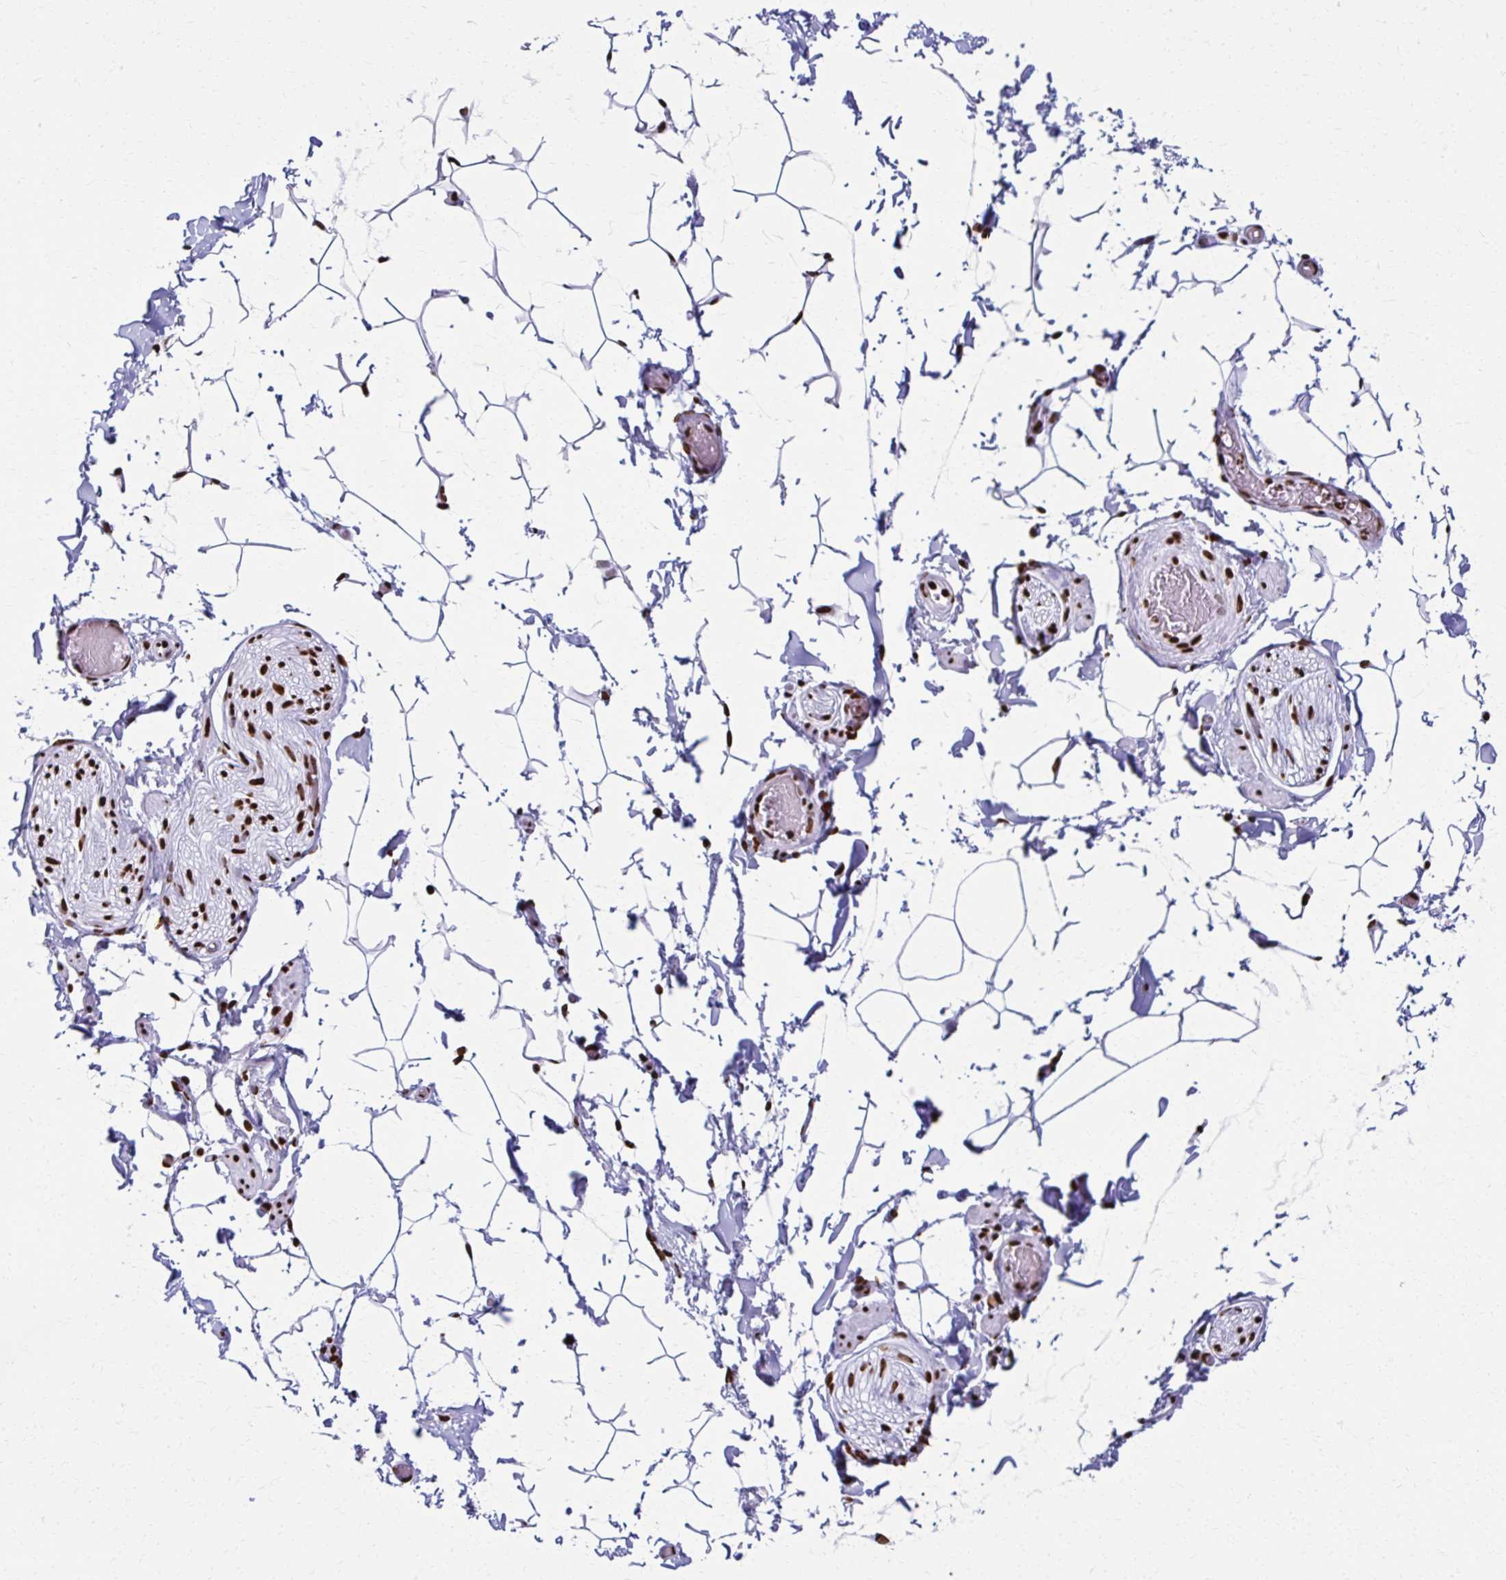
{"staining": {"intensity": "moderate", "quantity": "<25%", "location": "nuclear"}, "tissue": "adipose tissue", "cell_type": "Adipocytes", "image_type": "normal", "snomed": [{"axis": "morphology", "description": "Normal tissue, NOS"}, {"axis": "topography", "description": "Epididymis"}, {"axis": "topography", "description": "Peripheral nerve tissue"}], "caption": "Immunohistochemical staining of unremarkable adipose tissue shows low levels of moderate nuclear staining in approximately <25% of adipocytes. The staining was performed using DAB to visualize the protein expression in brown, while the nuclei were stained in blue with hematoxylin (Magnification: 20x).", "gene": "NONO", "patient": {"sex": "male", "age": 32}}